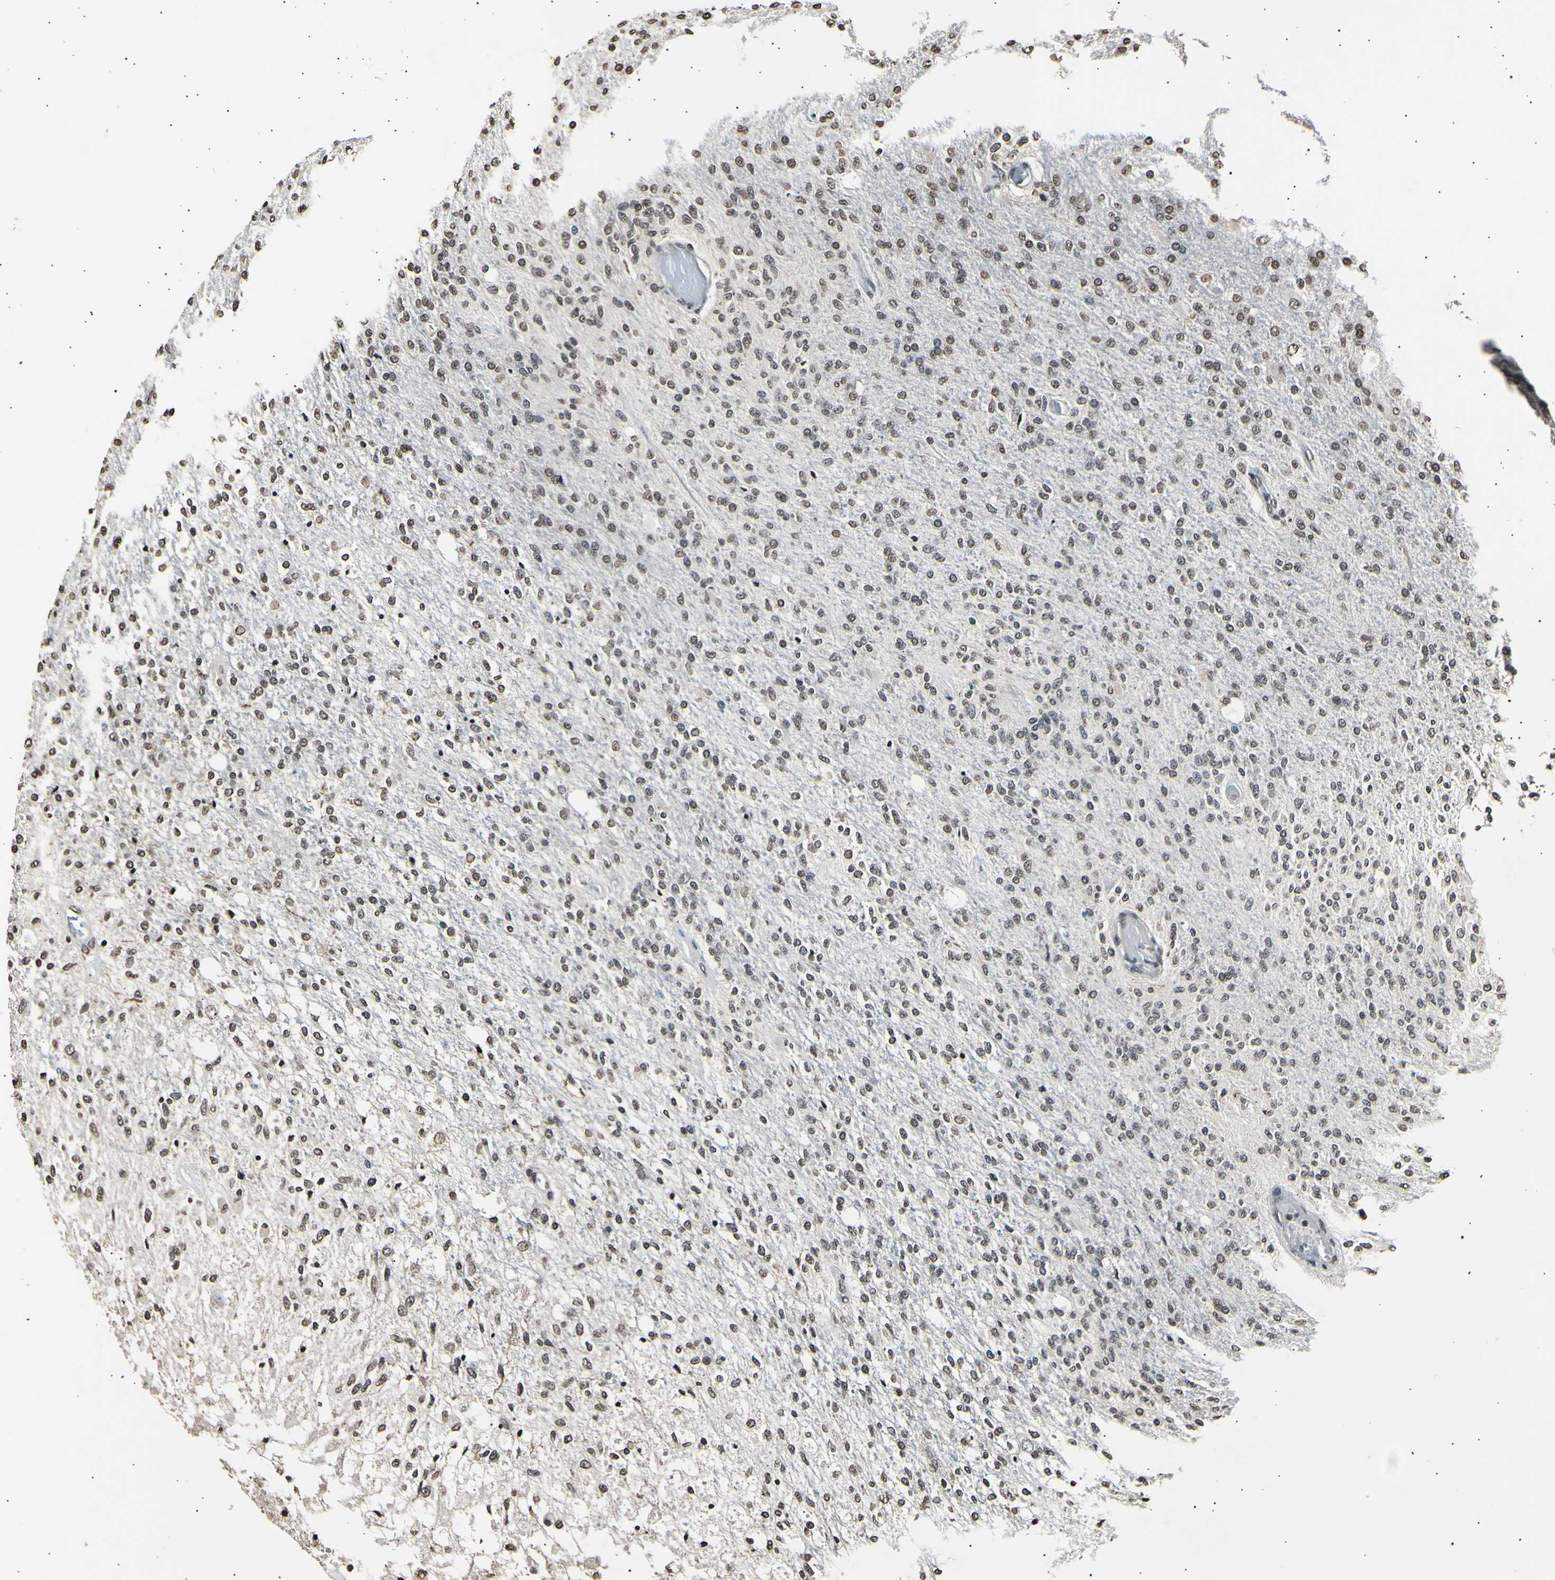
{"staining": {"intensity": "moderate", "quantity": "25%-75%", "location": "nuclear"}, "tissue": "glioma", "cell_type": "Tumor cells", "image_type": "cancer", "snomed": [{"axis": "morphology", "description": "Normal tissue, NOS"}, {"axis": "morphology", "description": "Glioma, malignant, High grade"}, {"axis": "topography", "description": "Cerebral cortex"}], "caption": "A micrograph of glioma stained for a protein displays moderate nuclear brown staining in tumor cells.", "gene": "ANAPC7", "patient": {"sex": "male", "age": 77}}